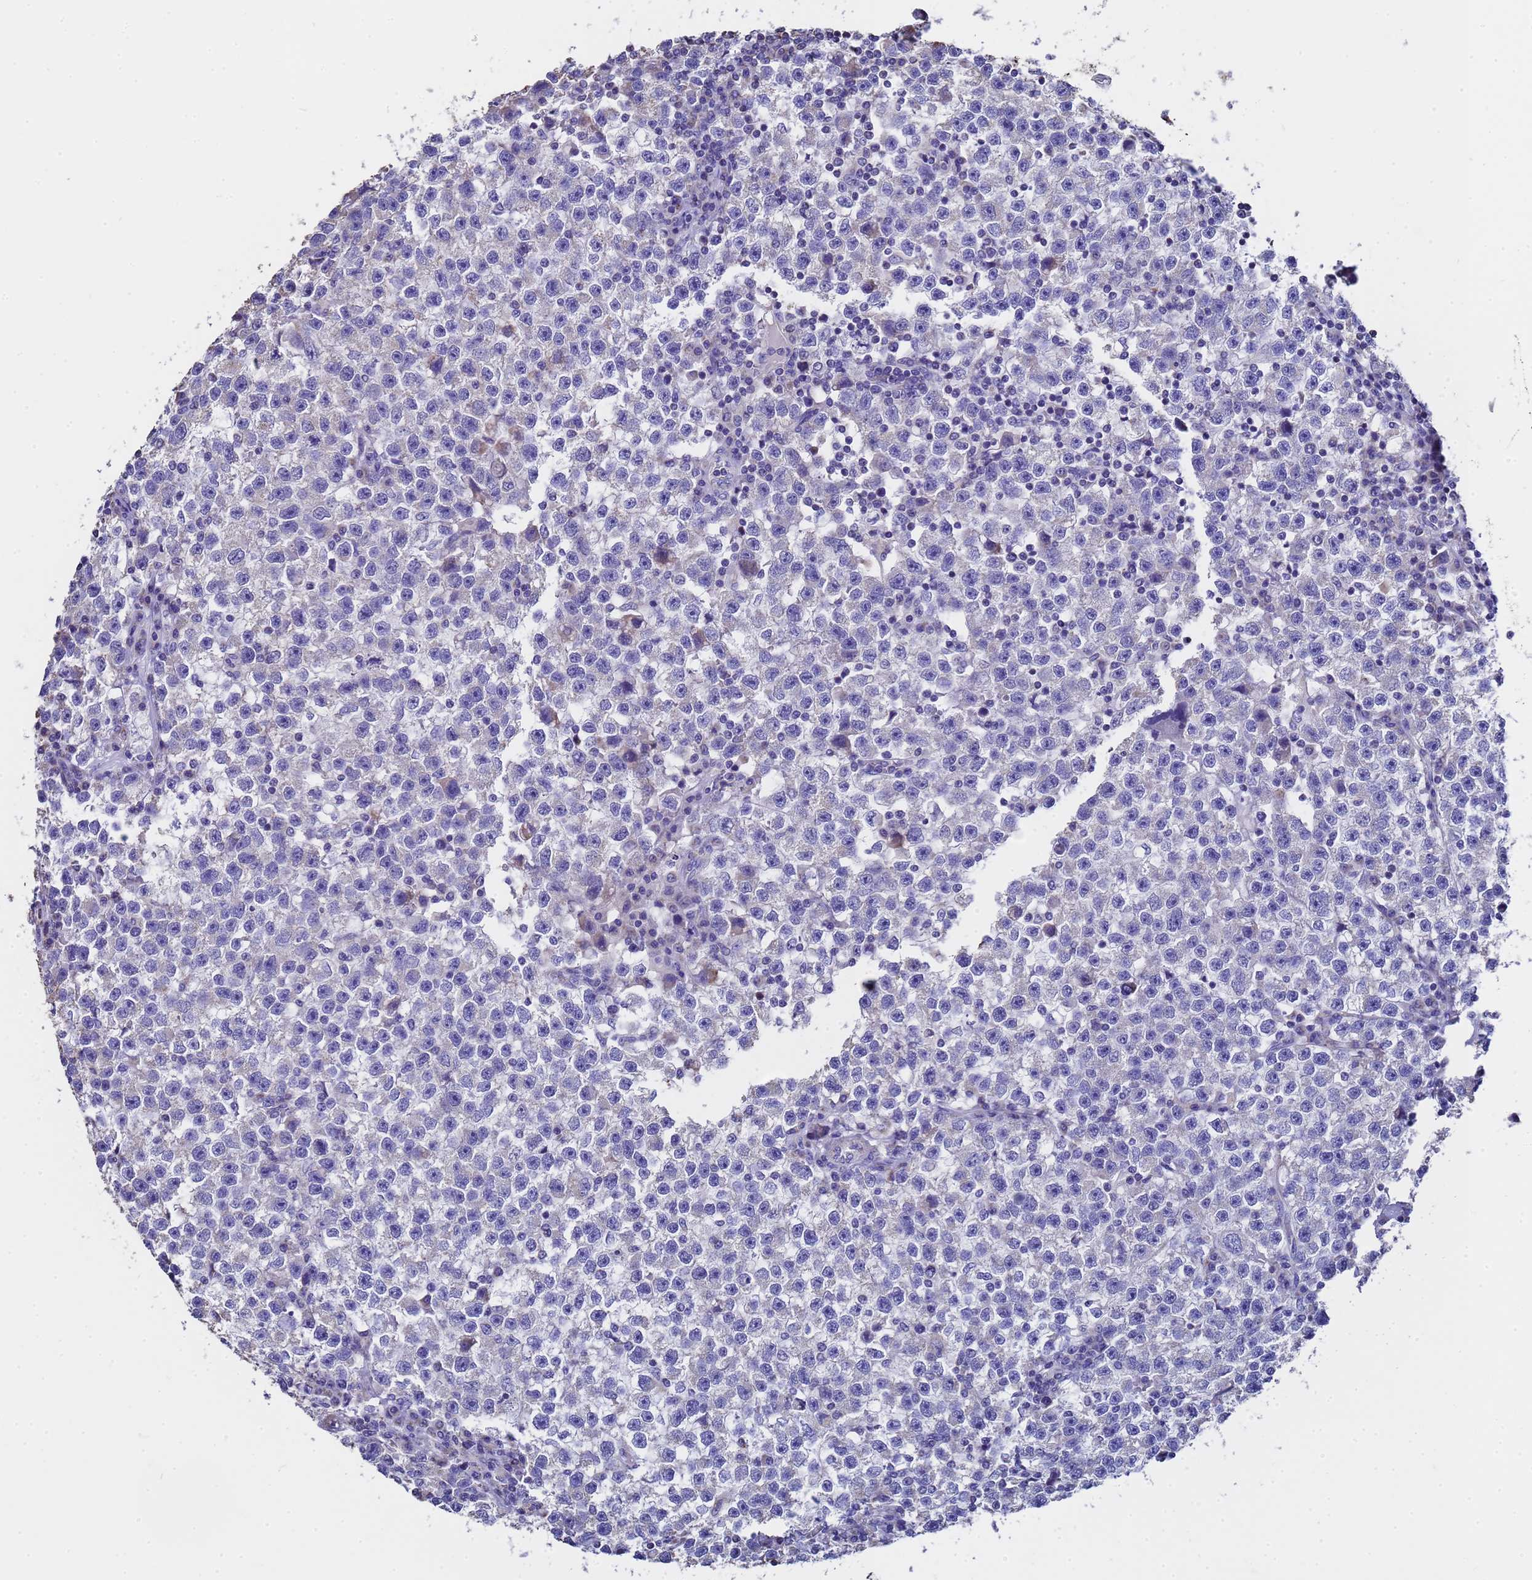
{"staining": {"intensity": "negative", "quantity": "none", "location": "none"}, "tissue": "testis cancer", "cell_type": "Tumor cells", "image_type": "cancer", "snomed": [{"axis": "morphology", "description": "Seminoma, NOS"}, {"axis": "topography", "description": "Testis"}], "caption": "DAB immunohistochemical staining of human testis seminoma demonstrates no significant staining in tumor cells.", "gene": "MRPS12", "patient": {"sex": "male", "age": 22}}